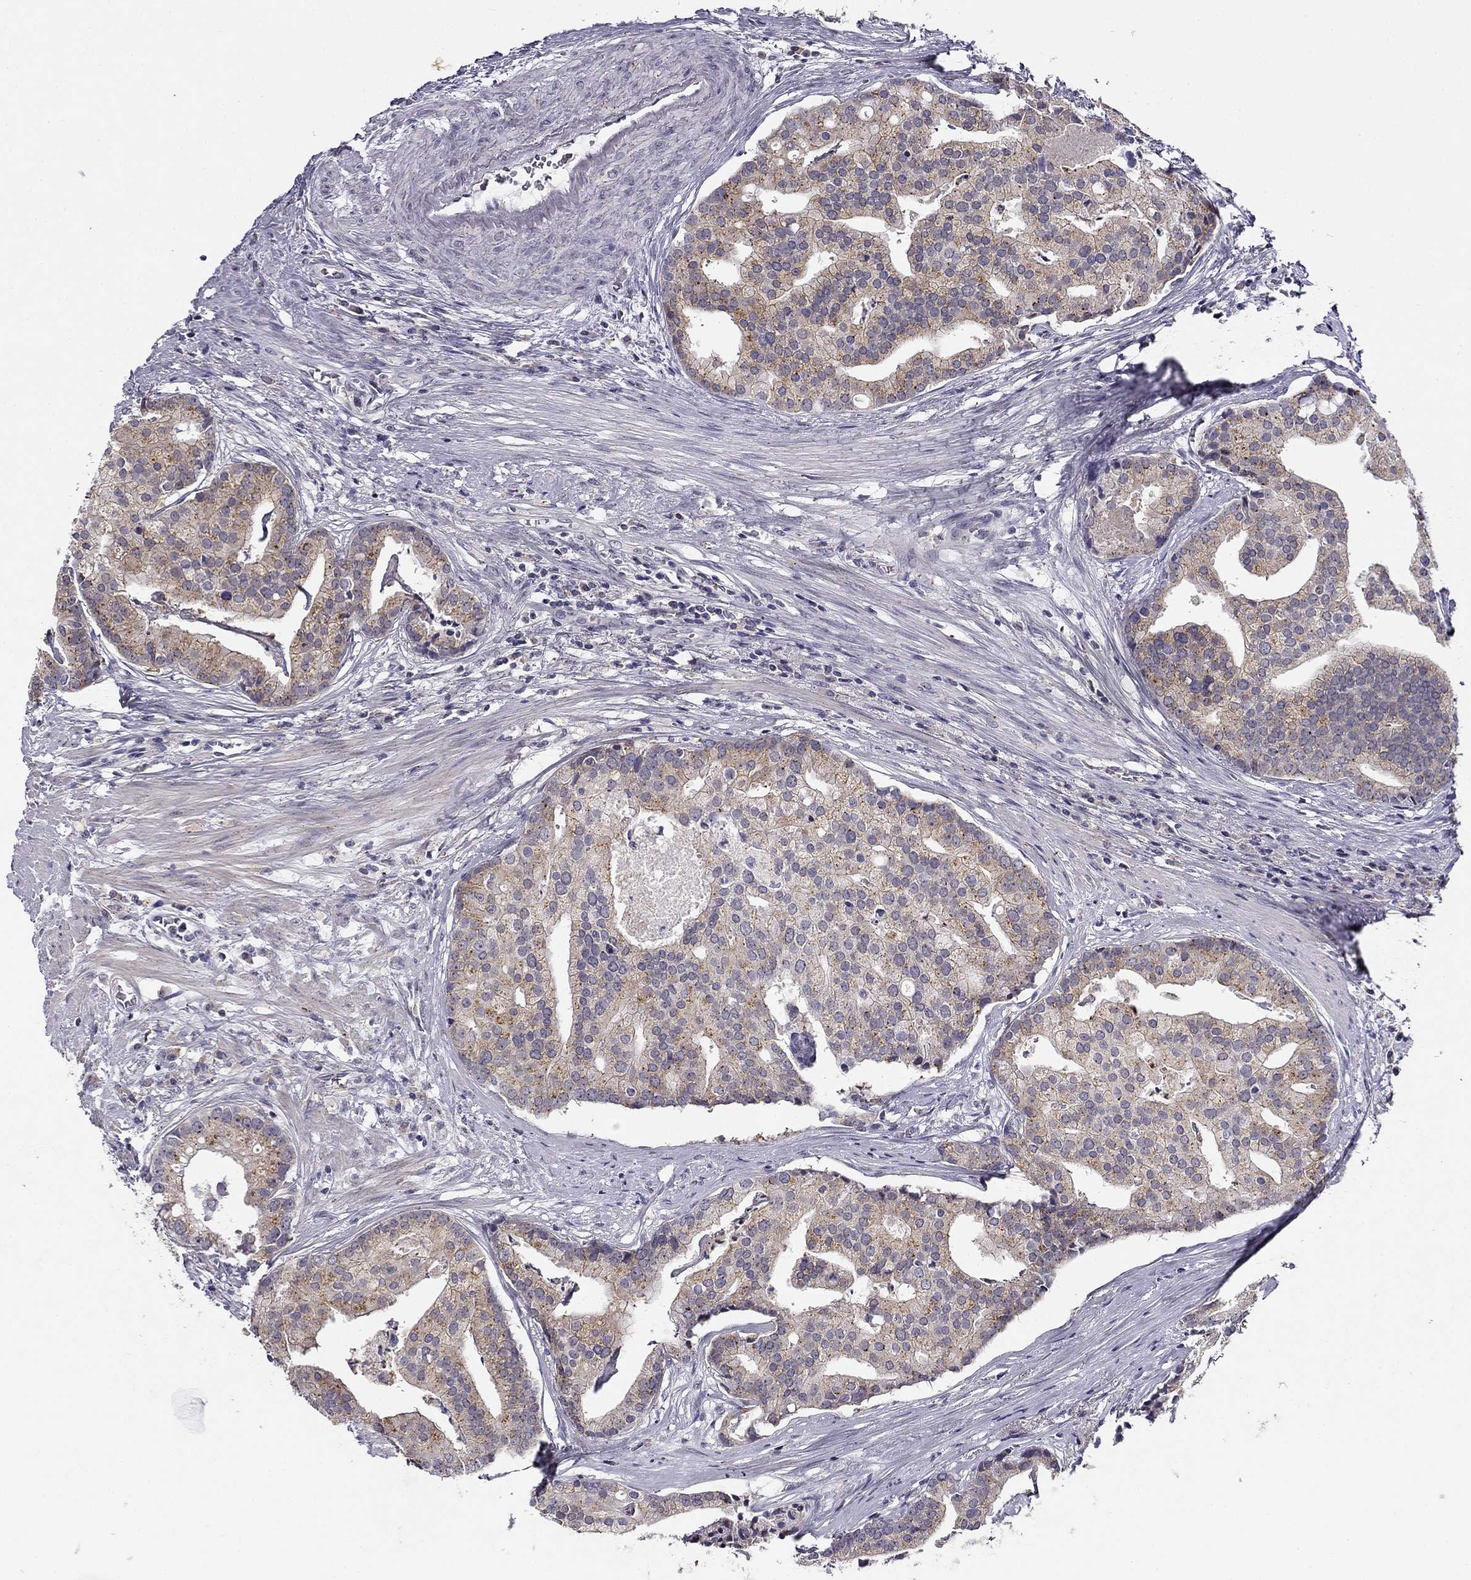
{"staining": {"intensity": "moderate", "quantity": "25%-75%", "location": "cytoplasmic/membranous"}, "tissue": "prostate cancer", "cell_type": "Tumor cells", "image_type": "cancer", "snomed": [{"axis": "morphology", "description": "Adenocarcinoma, NOS"}, {"axis": "topography", "description": "Prostate and seminal vesicle, NOS"}, {"axis": "topography", "description": "Prostate"}], "caption": "The immunohistochemical stain shows moderate cytoplasmic/membranous expression in tumor cells of prostate adenocarcinoma tissue.", "gene": "CNR1", "patient": {"sex": "male", "age": 44}}